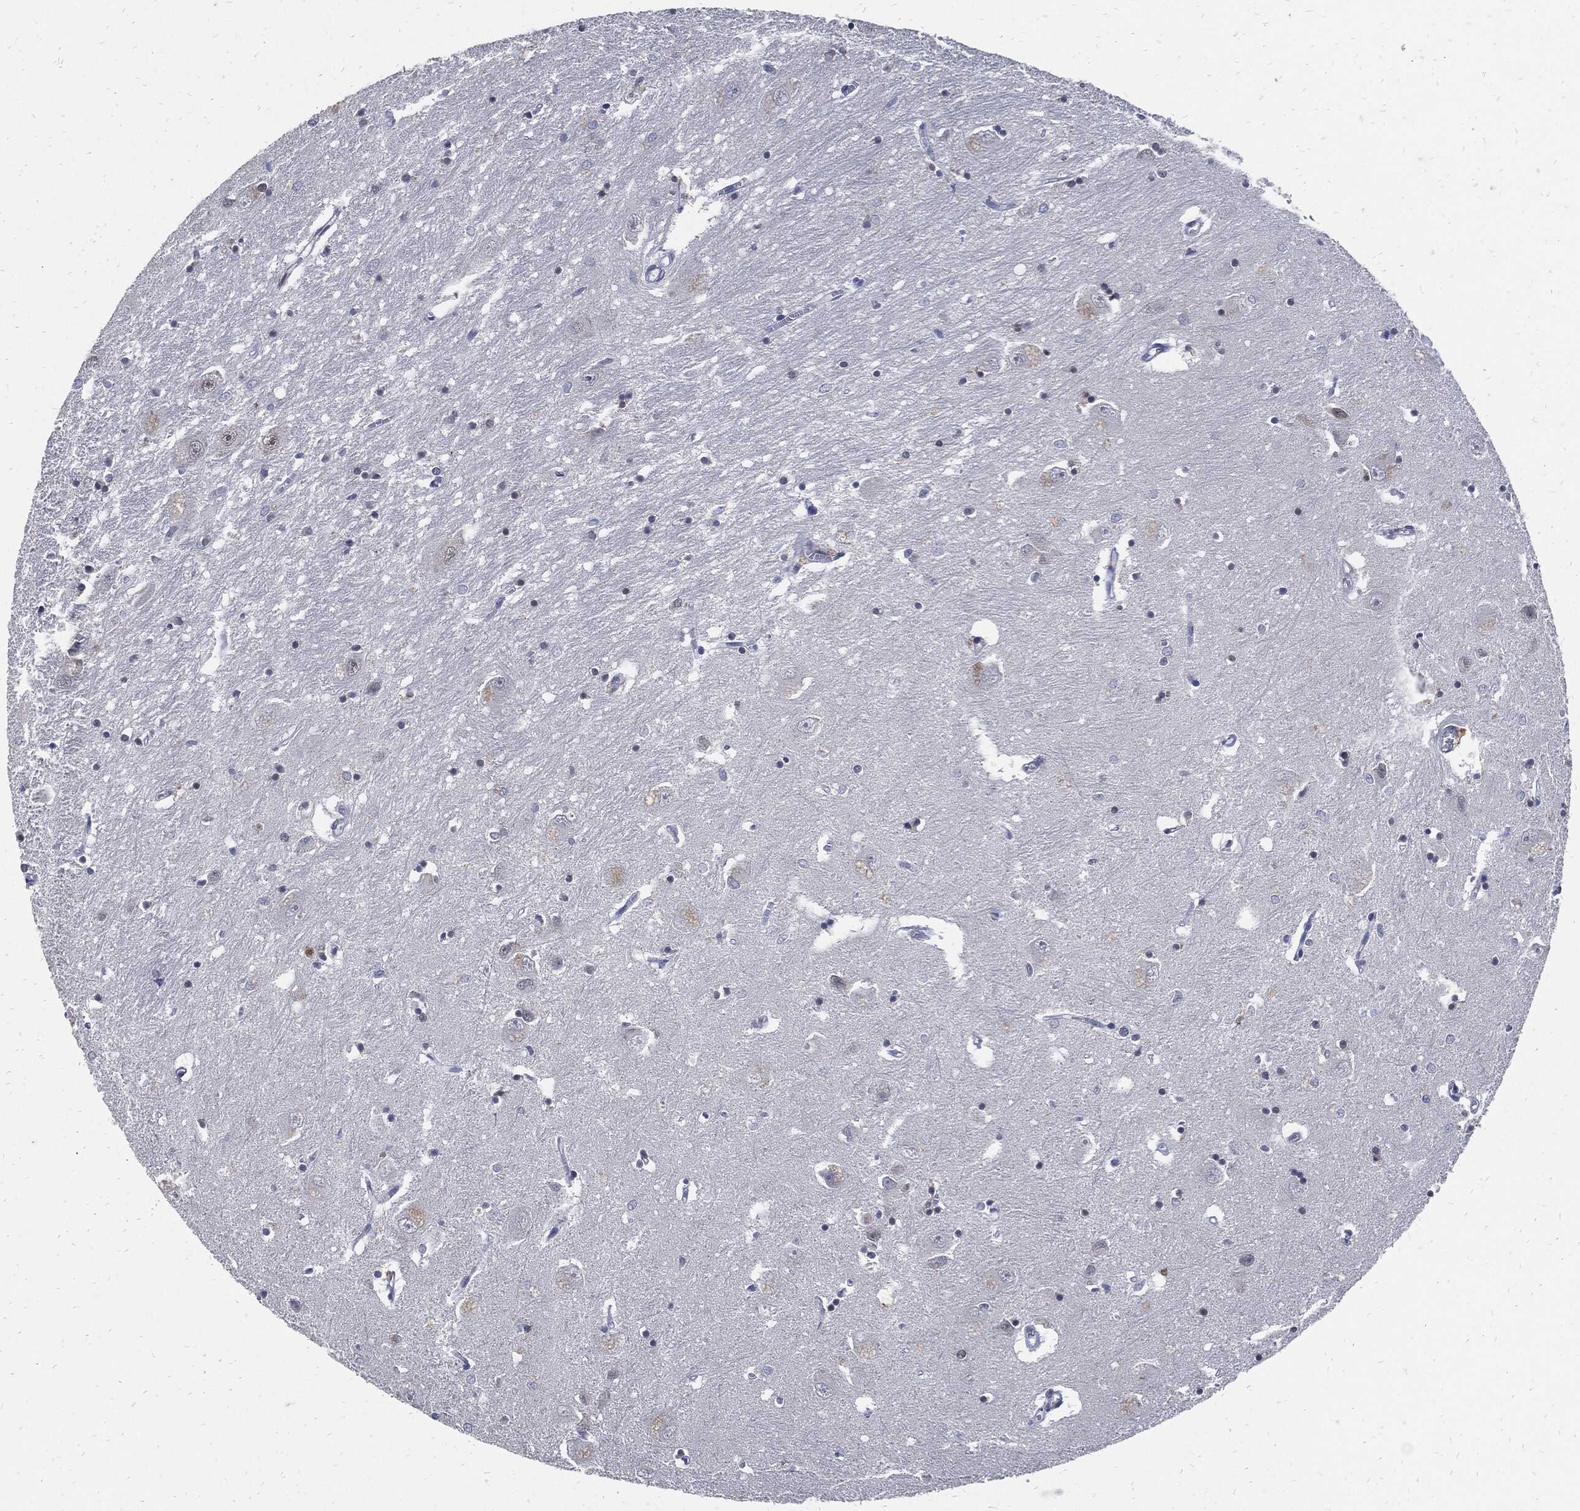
{"staining": {"intensity": "negative", "quantity": "none", "location": "none"}, "tissue": "caudate", "cell_type": "Glial cells", "image_type": "normal", "snomed": [{"axis": "morphology", "description": "Normal tissue, NOS"}, {"axis": "topography", "description": "Lateral ventricle wall"}], "caption": "Glial cells are negative for protein expression in unremarkable human caudate. (Stains: DAB (3,3'-diaminobenzidine) immunohistochemistry with hematoxylin counter stain, Microscopy: brightfield microscopy at high magnification).", "gene": "JUN", "patient": {"sex": "male", "age": 54}}